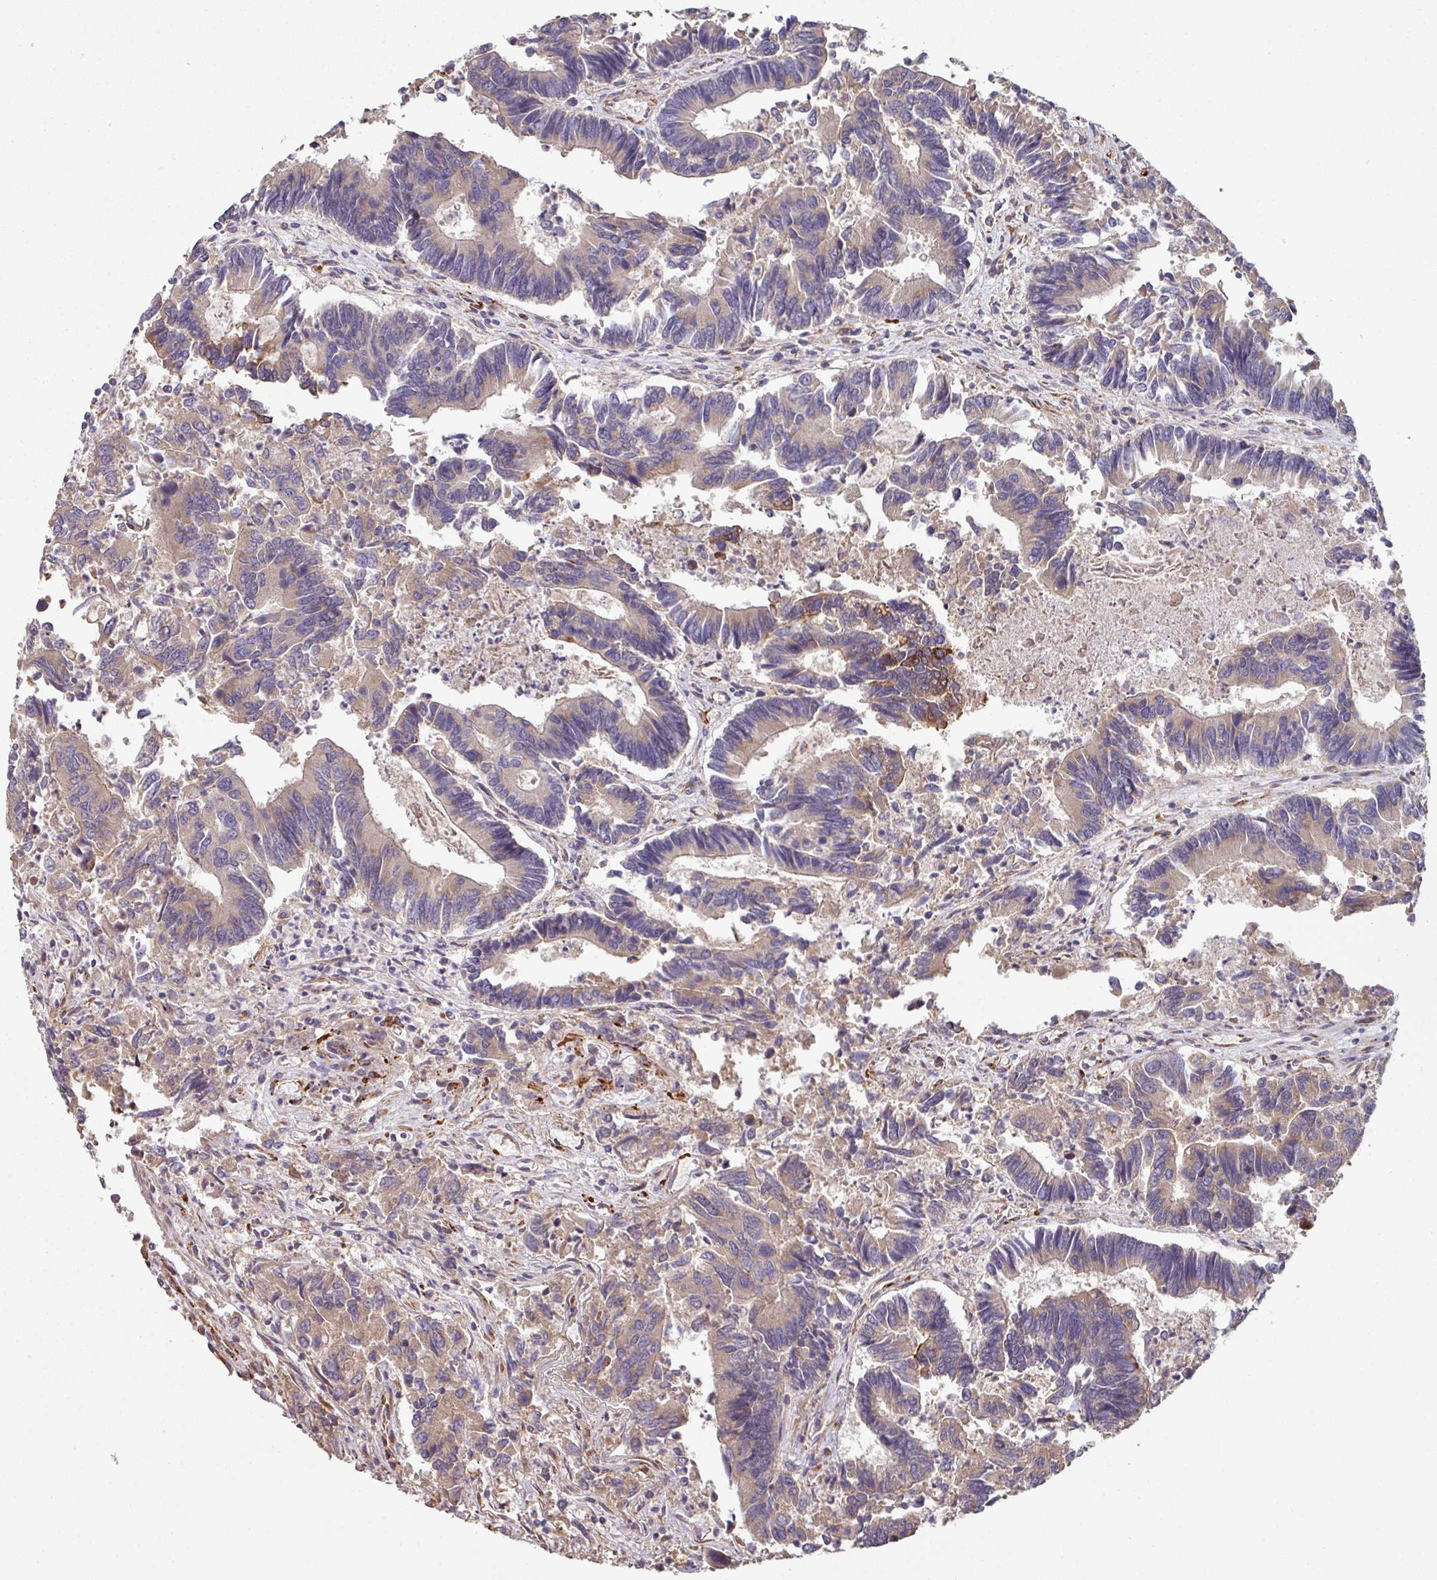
{"staining": {"intensity": "weak", "quantity": "25%-75%", "location": "cytoplasmic/membranous"}, "tissue": "colorectal cancer", "cell_type": "Tumor cells", "image_type": "cancer", "snomed": [{"axis": "morphology", "description": "Adenocarcinoma, NOS"}, {"axis": "topography", "description": "Colon"}], "caption": "A brown stain labels weak cytoplasmic/membranous positivity of a protein in colorectal adenocarcinoma tumor cells.", "gene": "SIK1", "patient": {"sex": "female", "age": 67}}